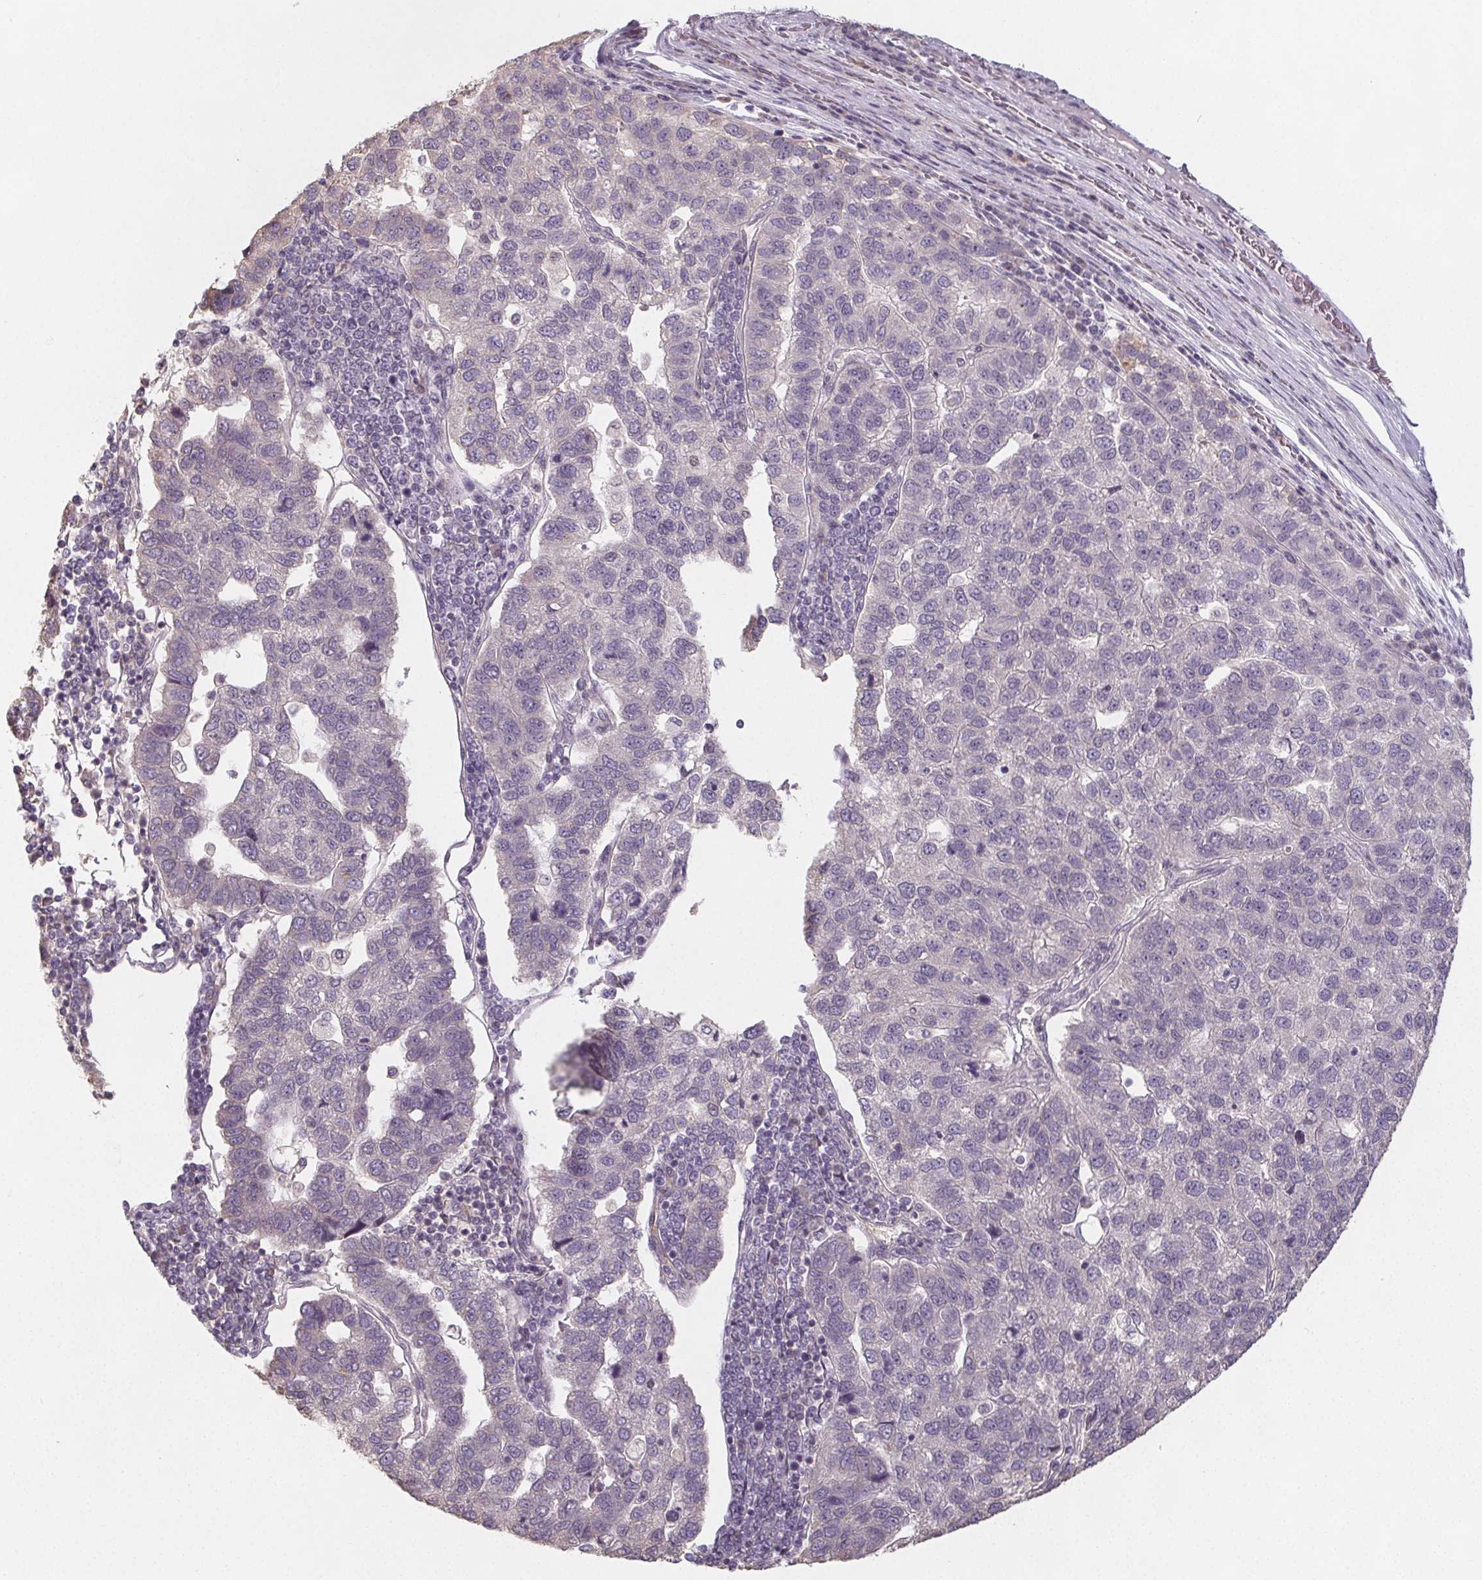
{"staining": {"intensity": "negative", "quantity": "none", "location": "none"}, "tissue": "pancreatic cancer", "cell_type": "Tumor cells", "image_type": "cancer", "snomed": [{"axis": "morphology", "description": "Adenocarcinoma, NOS"}, {"axis": "topography", "description": "Pancreas"}], "caption": "Immunohistochemical staining of adenocarcinoma (pancreatic) exhibits no significant positivity in tumor cells.", "gene": "SLC26A2", "patient": {"sex": "female", "age": 61}}